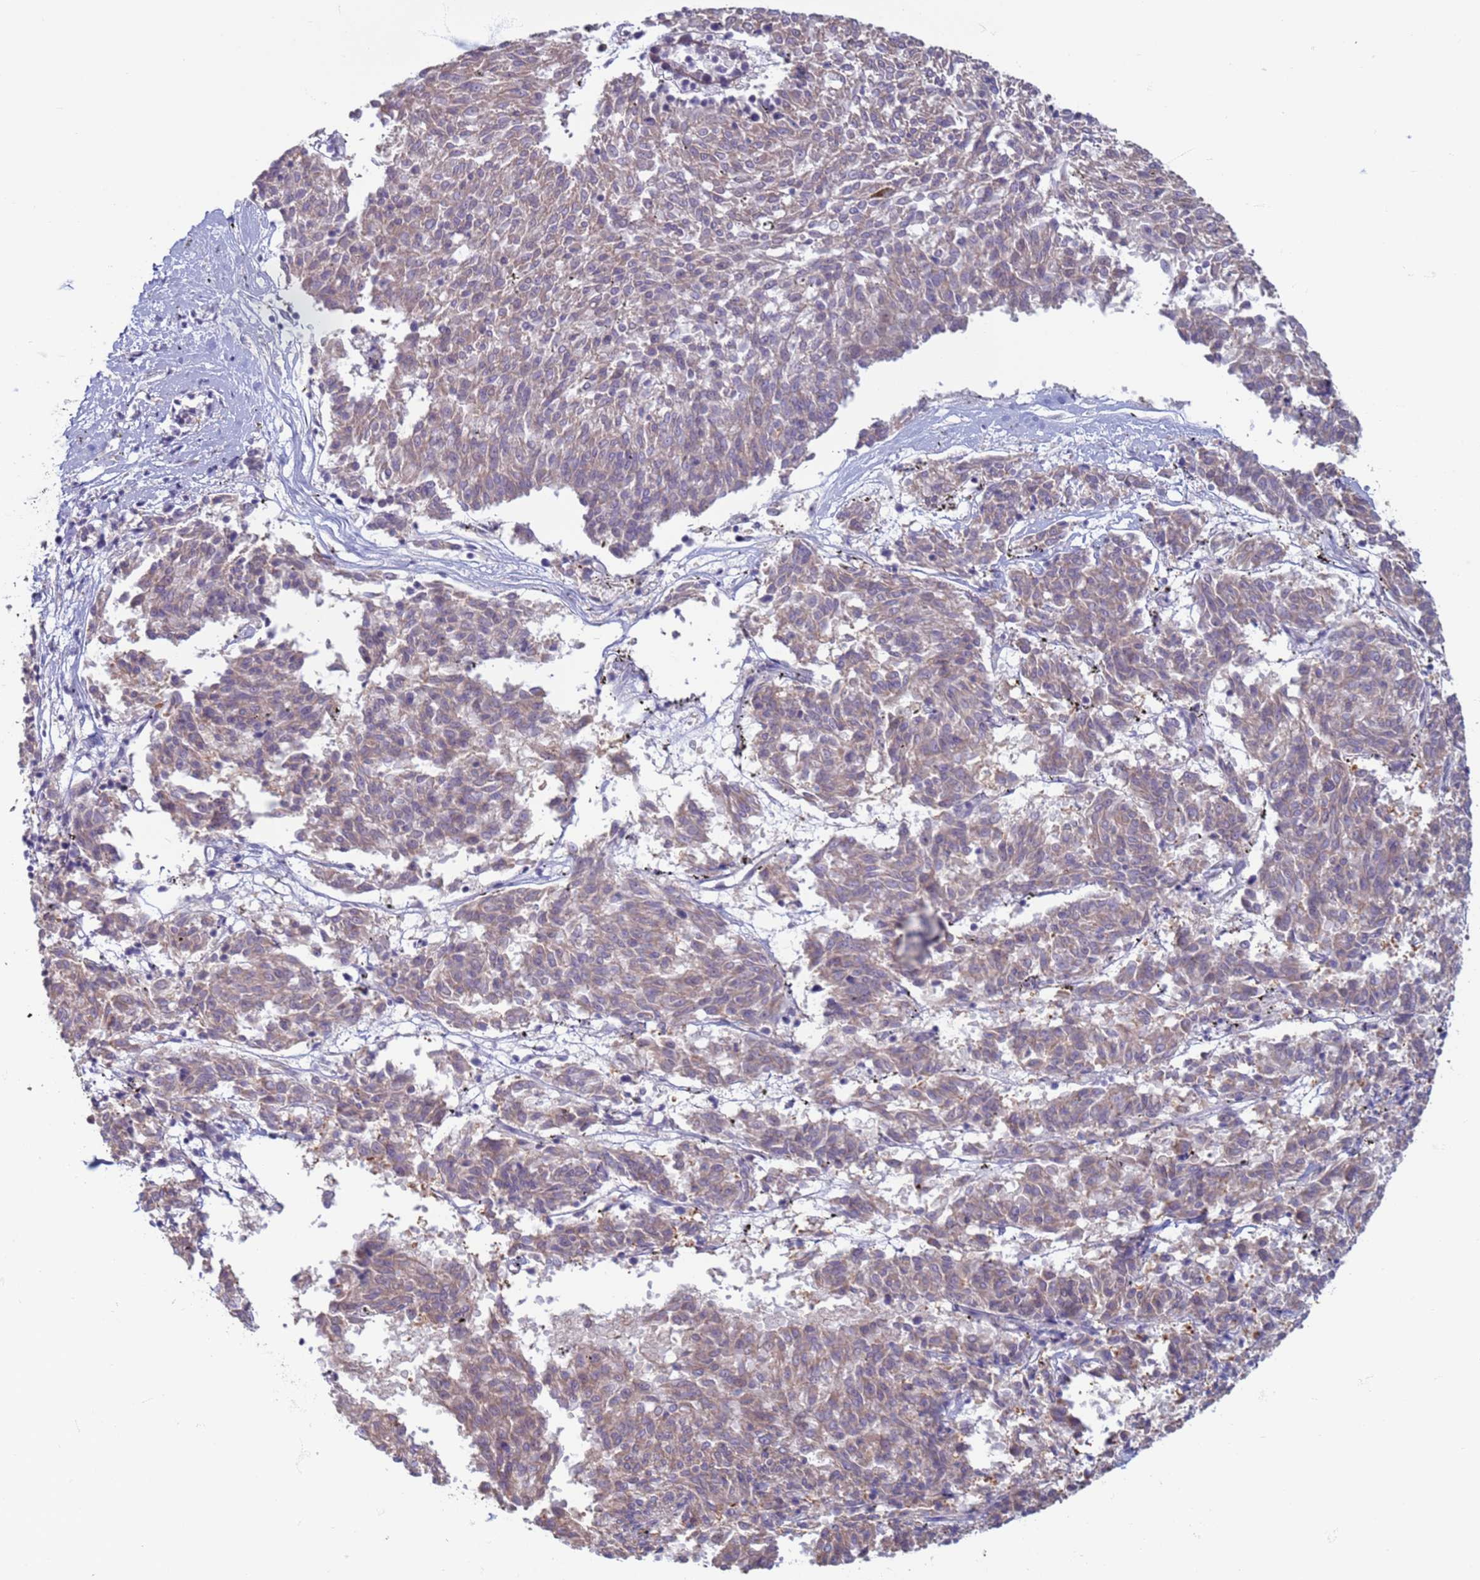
{"staining": {"intensity": "weak", "quantity": "<25%", "location": "cytoplasmic/membranous"}, "tissue": "melanoma", "cell_type": "Tumor cells", "image_type": "cancer", "snomed": [{"axis": "morphology", "description": "Malignant melanoma, NOS"}, {"axis": "topography", "description": "Skin"}], "caption": "Histopathology image shows no protein expression in tumor cells of melanoma tissue.", "gene": "SAE1", "patient": {"sex": "female", "age": 72}}